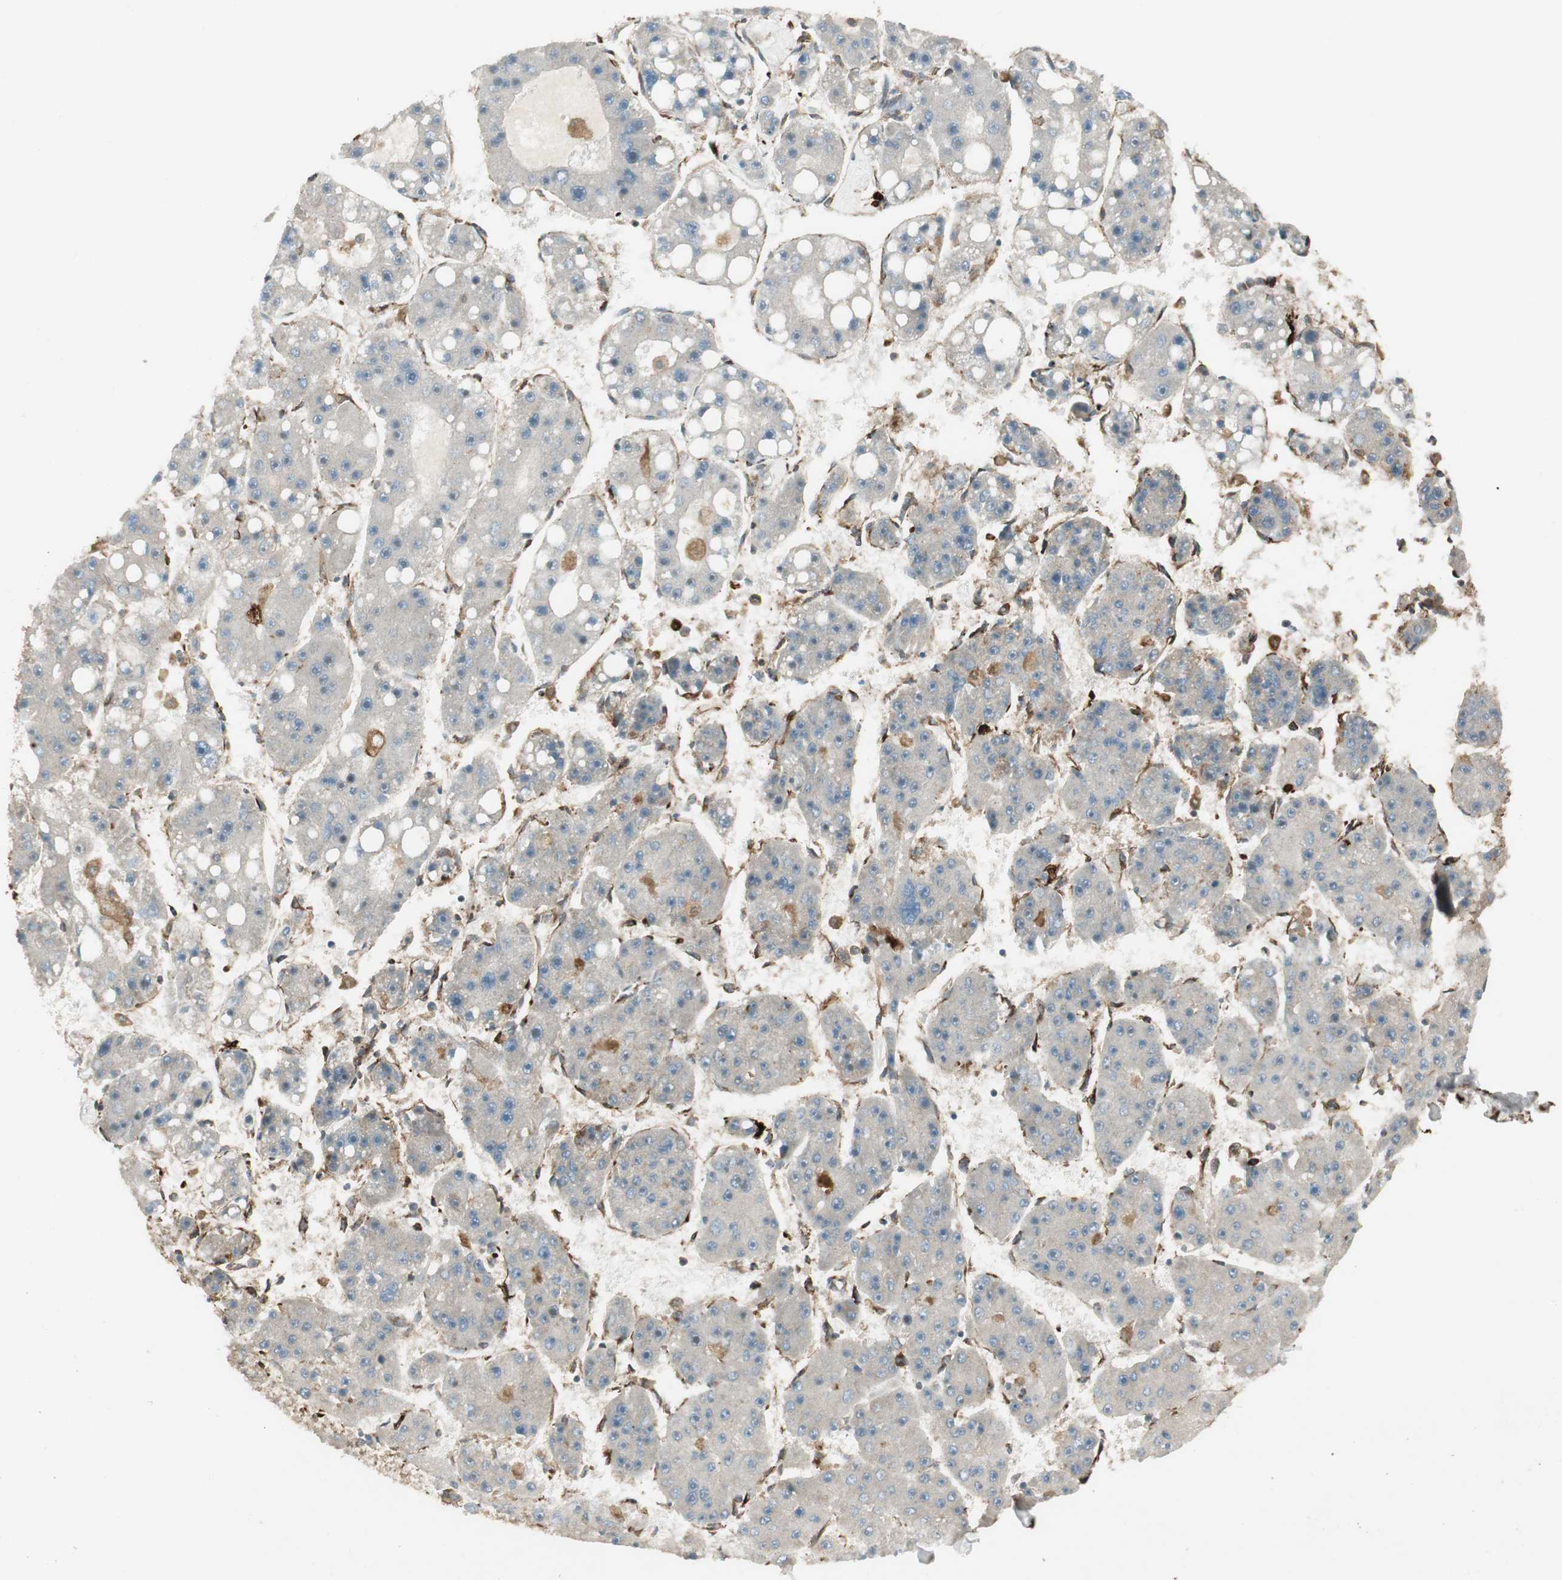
{"staining": {"intensity": "weak", "quantity": "<25%", "location": "cytoplasmic/membranous"}, "tissue": "liver cancer", "cell_type": "Tumor cells", "image_type": "cancer", "snomed": [{"axis": "morphology", "description": "Carcinoma, Hepatocellular, NOS"}, {"axis": "topography", "description": "Liver"}], "caption": "Photomicrograph shows no protein expression in tumor cells of liver hepatocellular carcinoma tissue.", "gene": "PRKG1", "patient": {"sex": "female", "age": 61}}